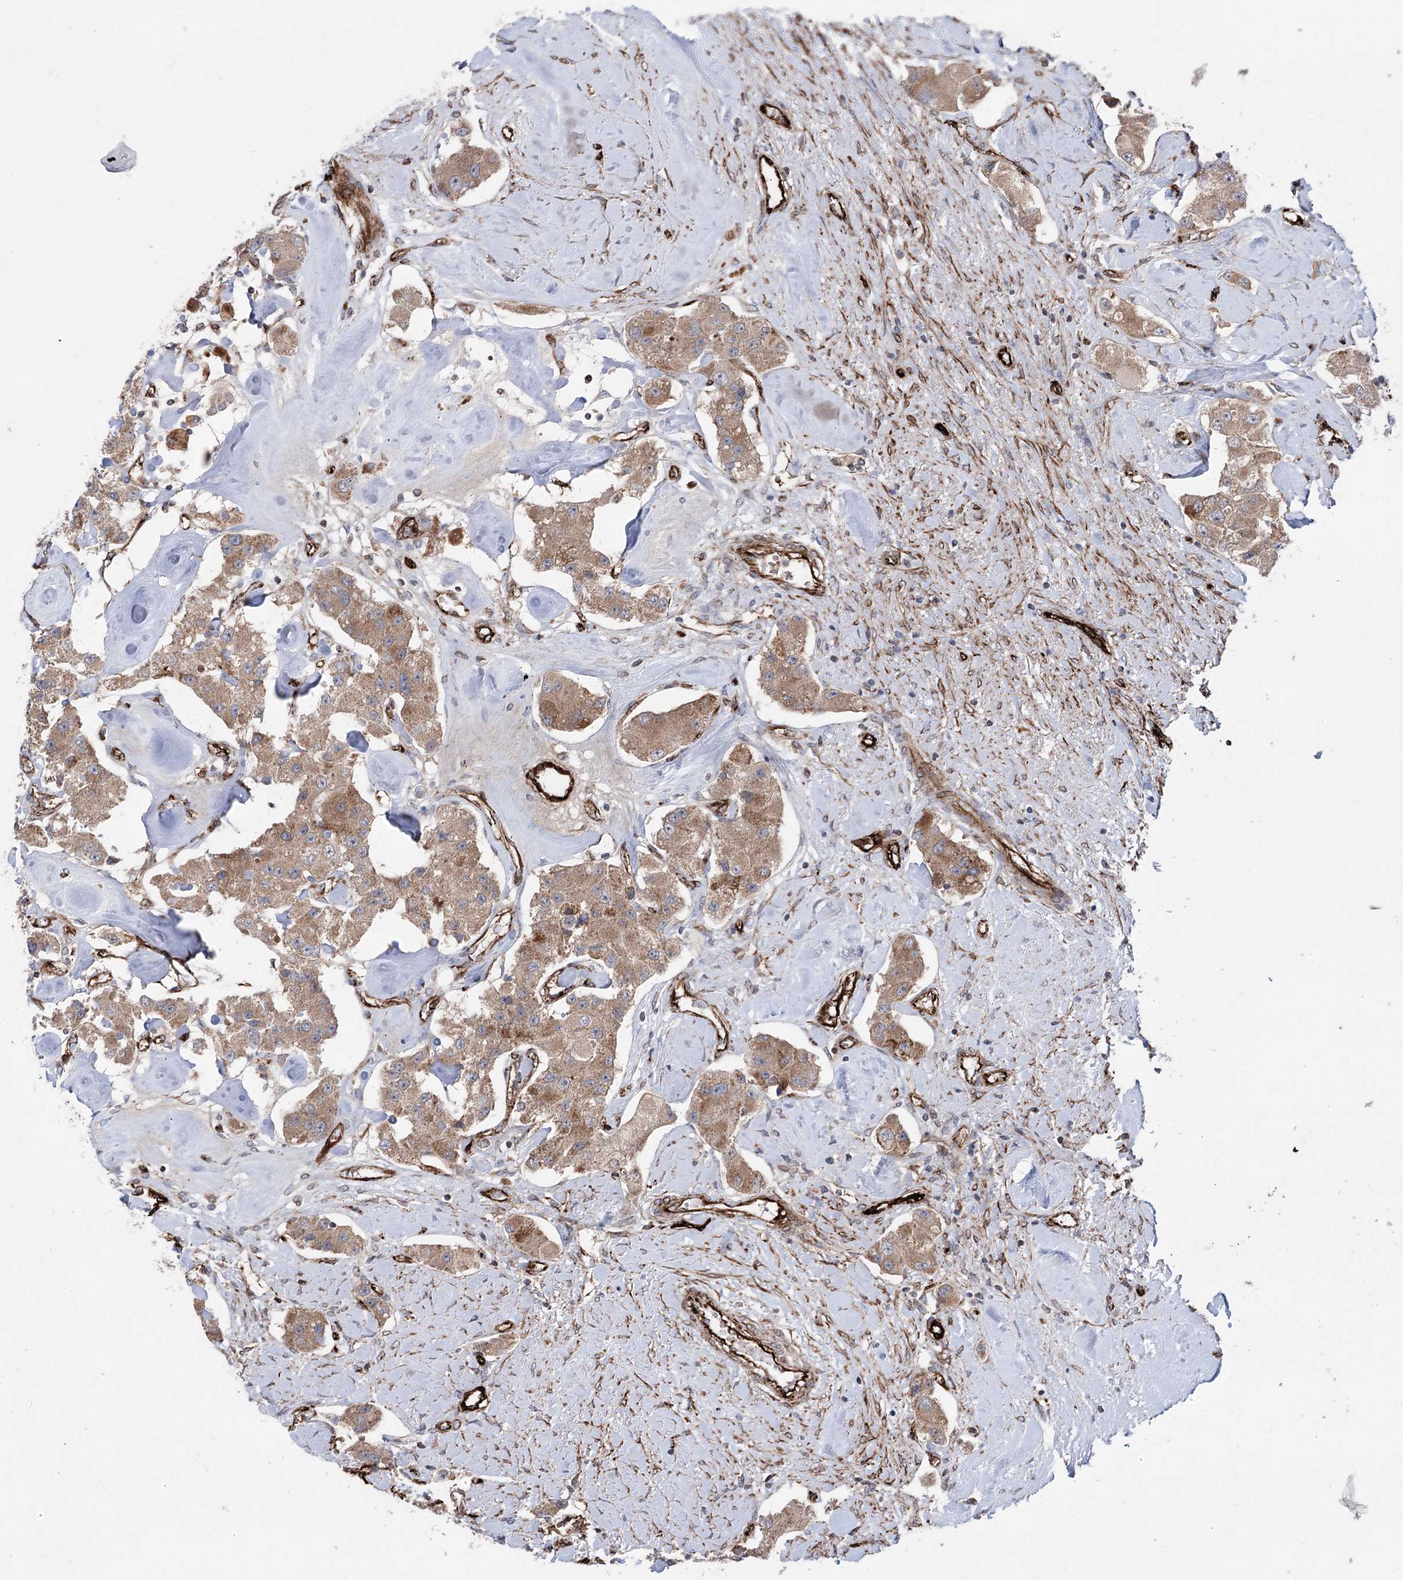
{"staining": {"intensity": "moderate", "quantity": ">75%", "location": "cytoplasmic/membranous"}, "tissue": "carcinoid", "cell_type": "Tumor cells", "image_type": "cancer", "snomed": [{"axis": "morphology", "description": "Carcinoid, malignant, NOS"}, {"axis": "topography", "description": "Pancreas"}], "caption": "About >75% of tumor cells in carcinoid (malignant) display moderate cytoplasmic/membranous protein staining as visualized by brown immunohistochemical staining.", "gene": "MIB1", "patient": {"sex": "male", "age": 41}}